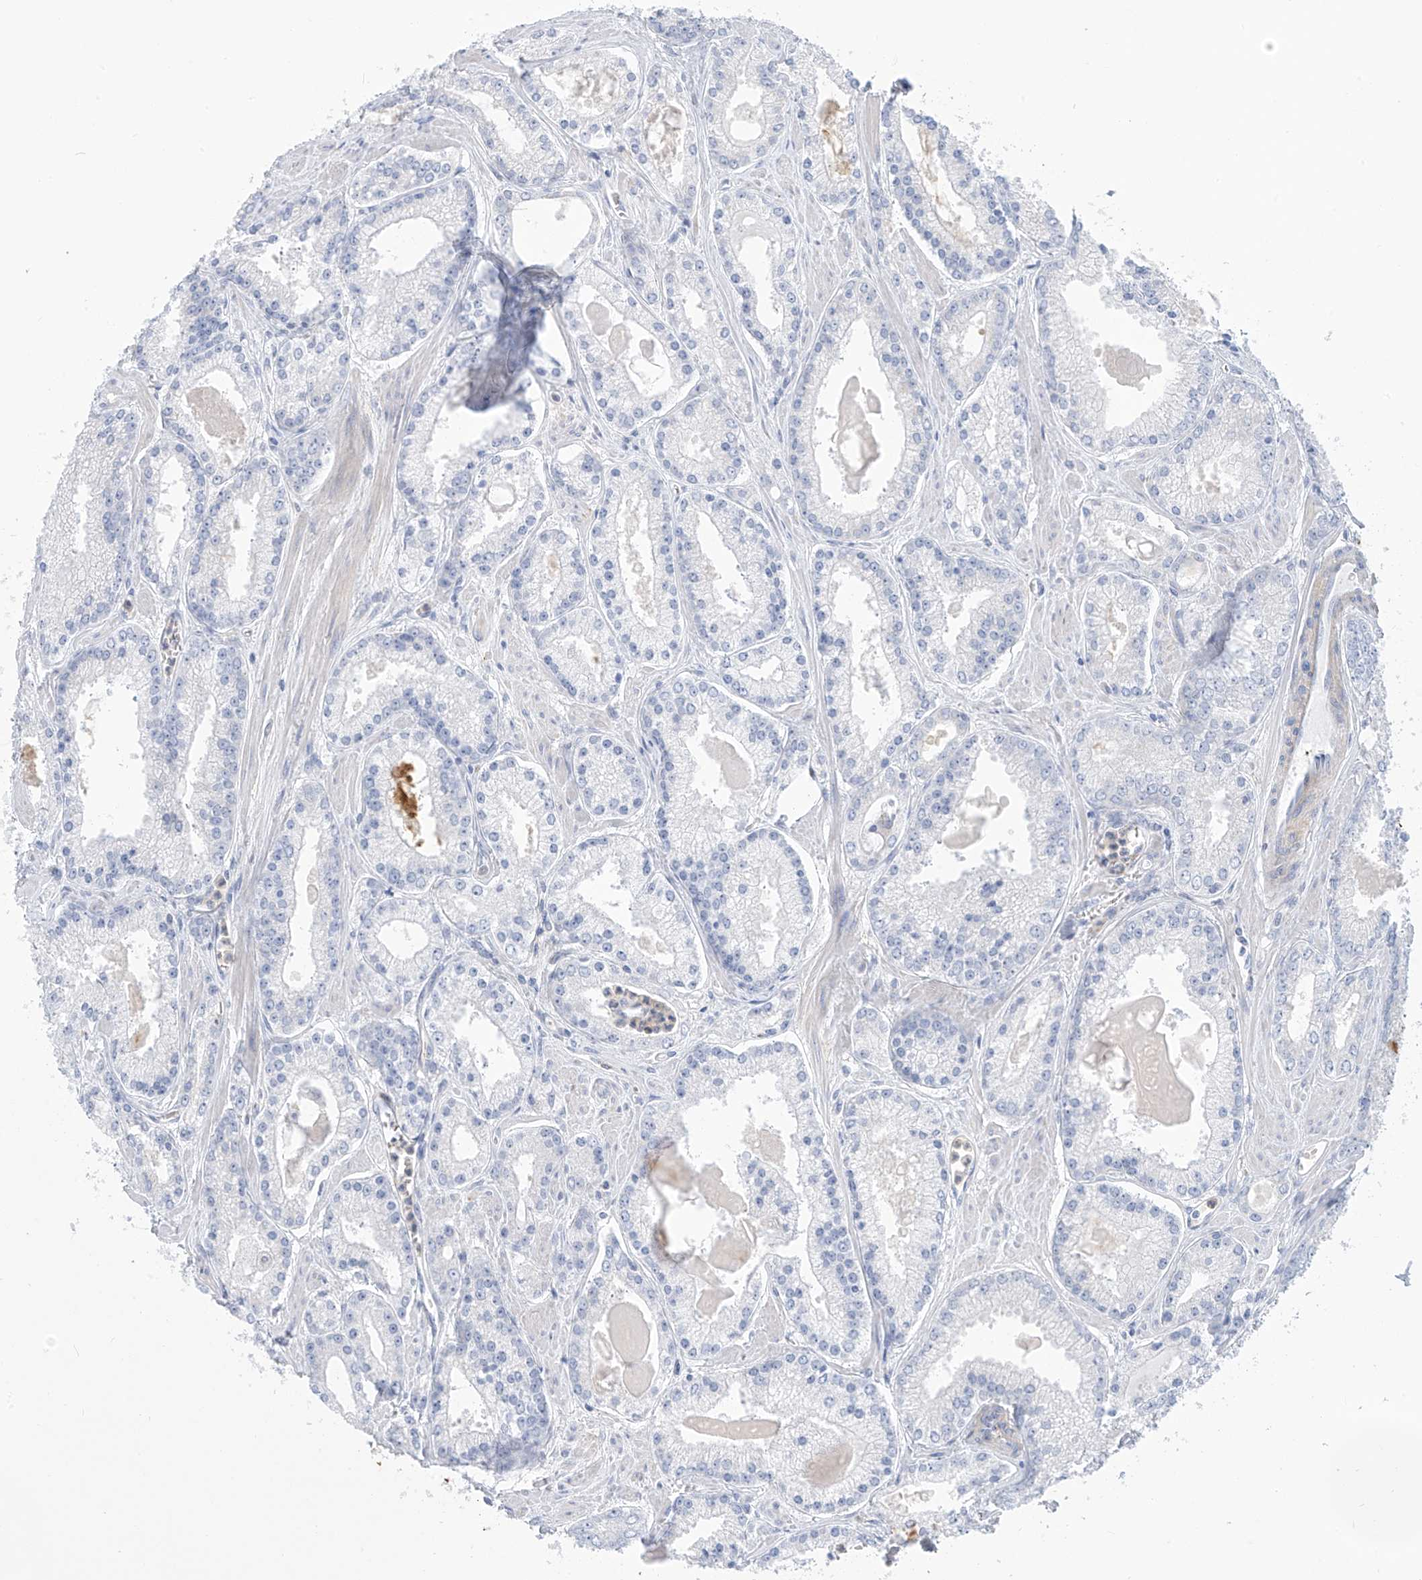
{"staining": {"intensity": "negative", "quantity": "none", "location": "none"}, "tissue": "prostate cancer", "cell_type": "Tumor cells", "image_type": "cancer", "snomed": [{"axis": "morphology", "description": "Adenocarcinoma, Low grade"}, {"axis": "topography", "description": "Prostate"}], "caption": "Human prostate adenocarcinoma (low-grade) stained for a protein using immunohistochemistry (IHC) shows no expression in tumor cells.", "gene": "FABP2", "patient": {"sex": "male", "age": 54}}